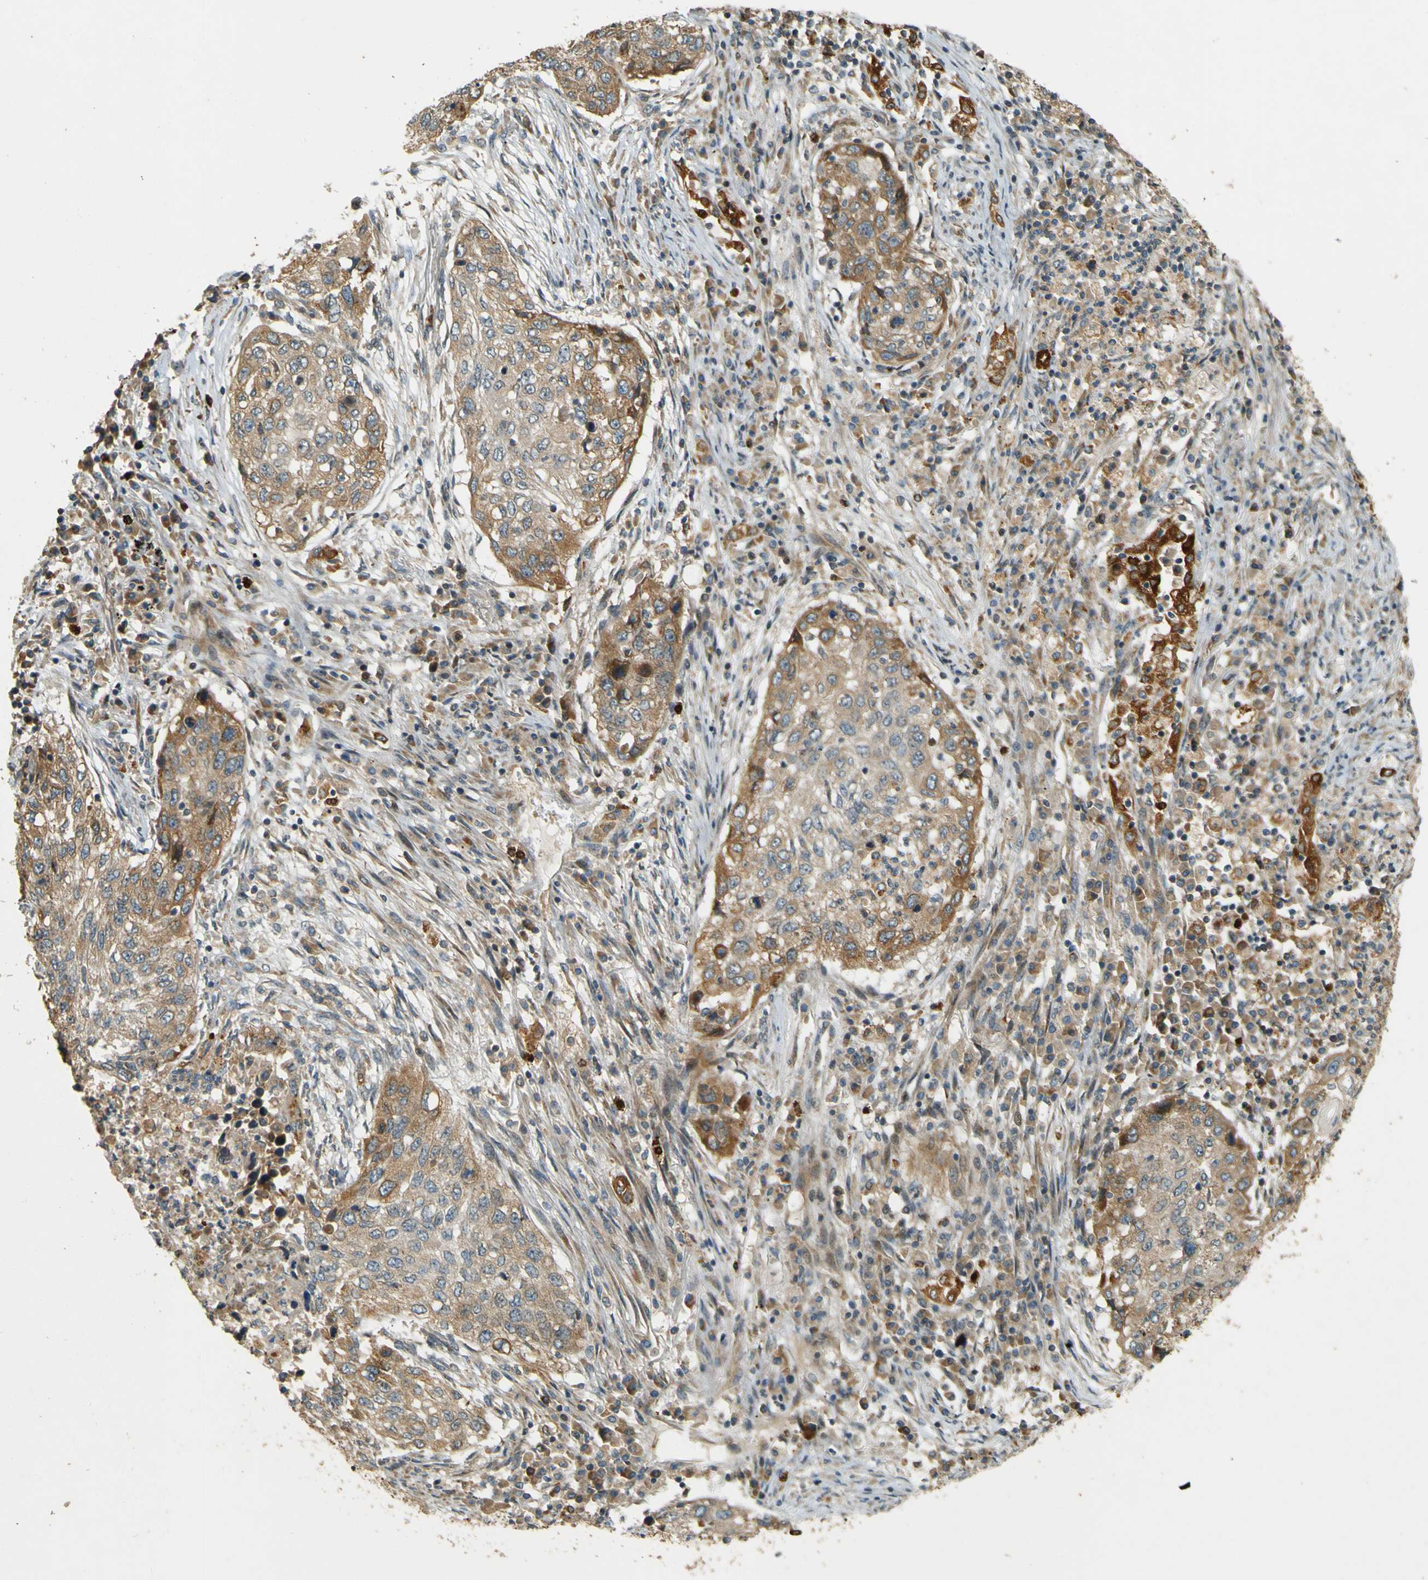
{"staining": {"intensity": "moderate", "quantity": ">75%", "location": "cytoplasmic/membranous"}, "tissue": "lung cancer", "cell_type": "Tumor cells", "image_type": "cancer", "snomed": [{"axis": "morphology", "description": "Squamous cell carcinoma, NOS"}, {"axis": "topography", "description": "Lung"}], "caption": "Lung cancer stained with IHC demonstrates moderate cytoplasmic/membranous positivity in approximately >75% of tumor cells. (DAB (3,3'-diaminobenzidine) IHC, brown staining for protein, blue staining for nuclei).", "gene": "LPCAT1", "patient": {"sex": "female", "age": 63}}